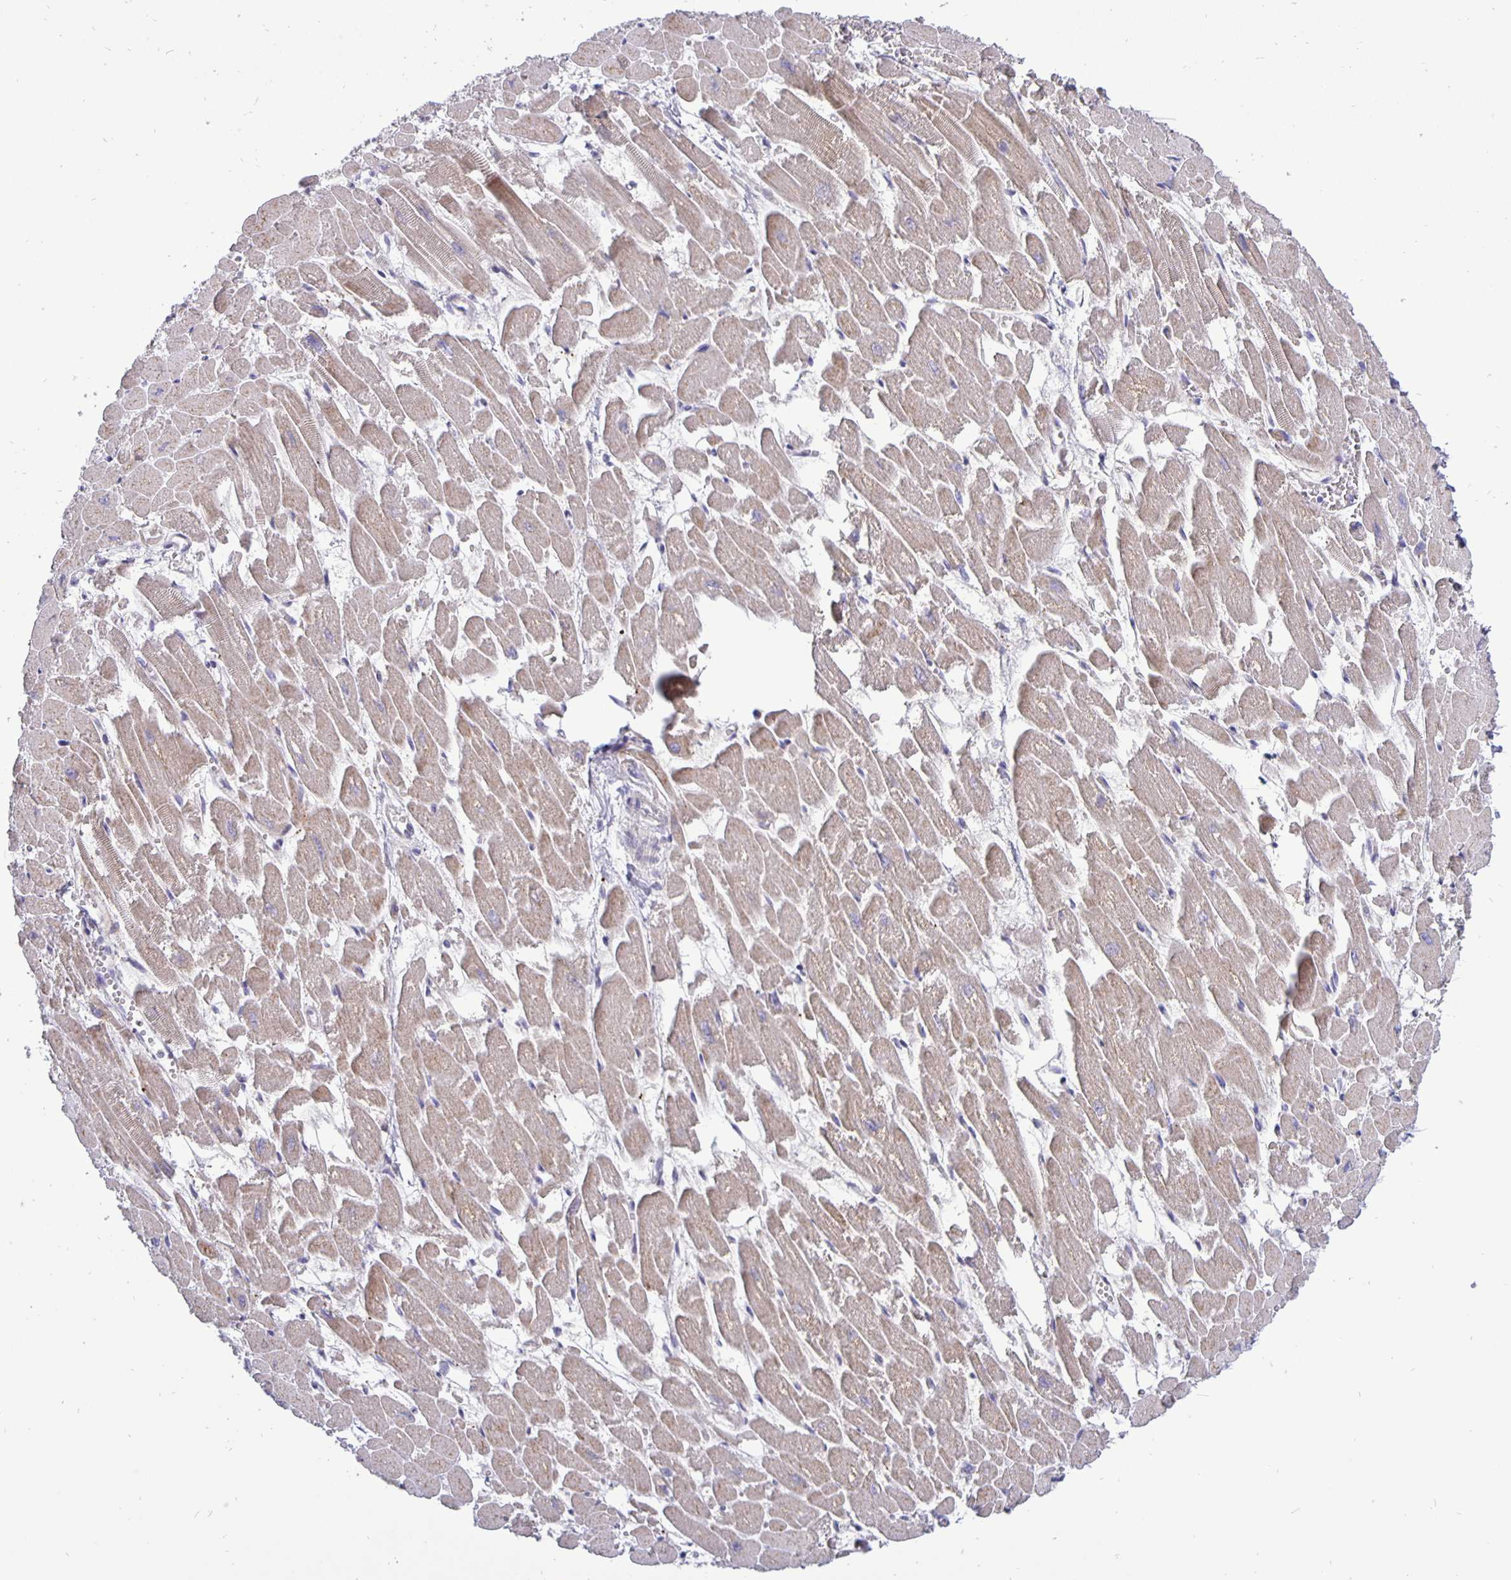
{"staining": {"intensity": "weak", "quantity": "25%-75%", "location": "cytoplasmic/membranous"}, "tissue": "heart muscle", "cell_type": "Cardiomyocytes", "image_type": "normal", "snomed": [{"axis": "morphology", "description": "Normal tissue, NOS"}, {"axis": "topography", "description": "Heart"}], "caption": "Heart muscle stained with immunohistochemistry displays weak cytoplasmic/membranous staining in approximately 25%-75% of cardiomyocytes. (IHC, brightfield microscopy, high magnification).", "gene": "ERBB2", "patient": {"sex": "female", "age": 52}}